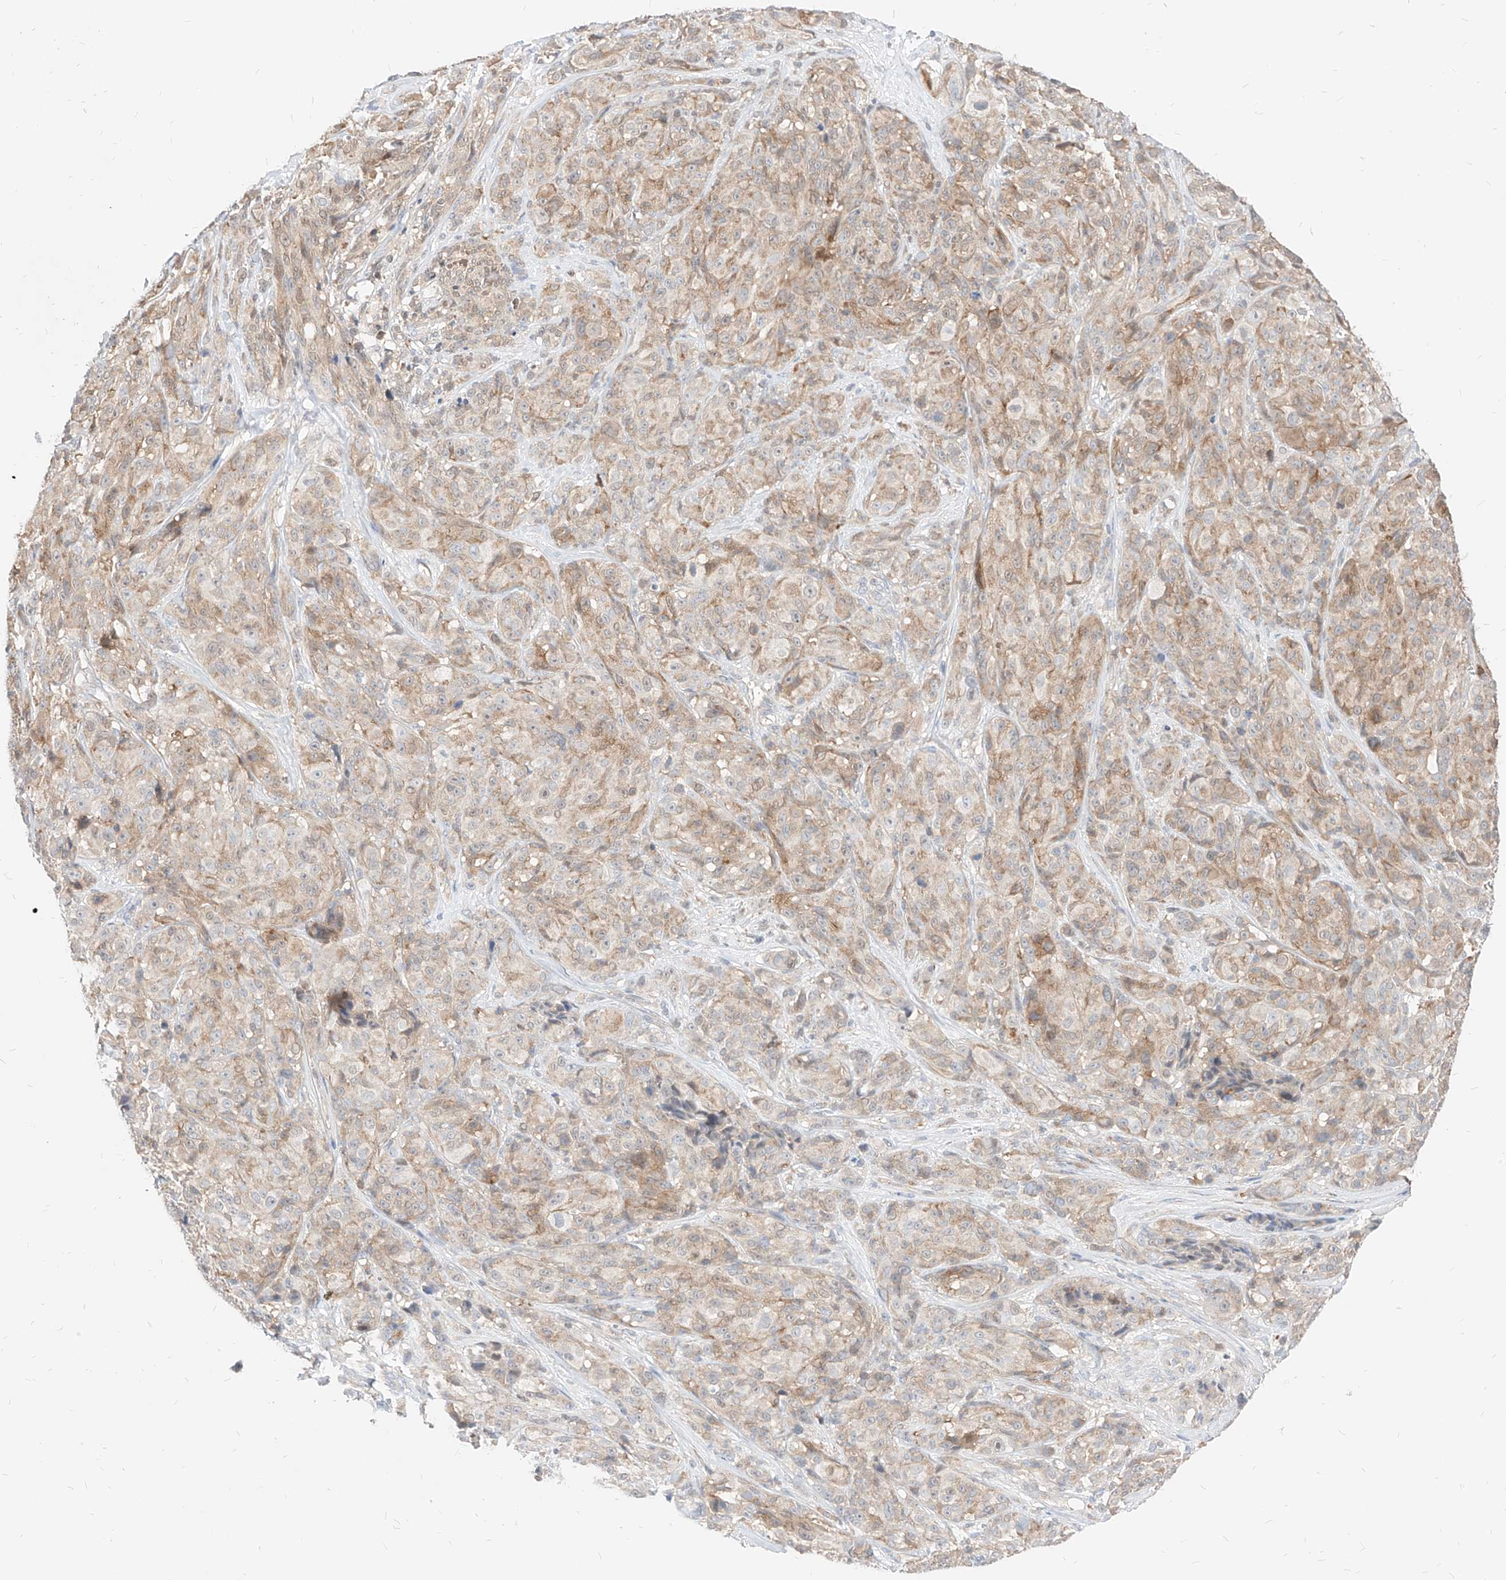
{"staining": {"intensity": "weak", "quantity": ">75%", "location": "cytoplasmic/membranous"}, "tissue": "melanoma", "cell_type": "Tumor cells", "image_type": "cancer", "snomed": [{"axis": "morphology", "description": "Malignant melanoma, NOS"}, {"axis": "topography", "description": "Skin"}], "caption": "Malignant melanoma stained with immunohistochemistry exhibits weak cytoplasmic/membranous expression in about >75% of tumor cells. The protein is shown in brown color, while the nuclei are stained blue.", "gene": "TSNAX", "patient": {"sex": "male", "age": 73}}